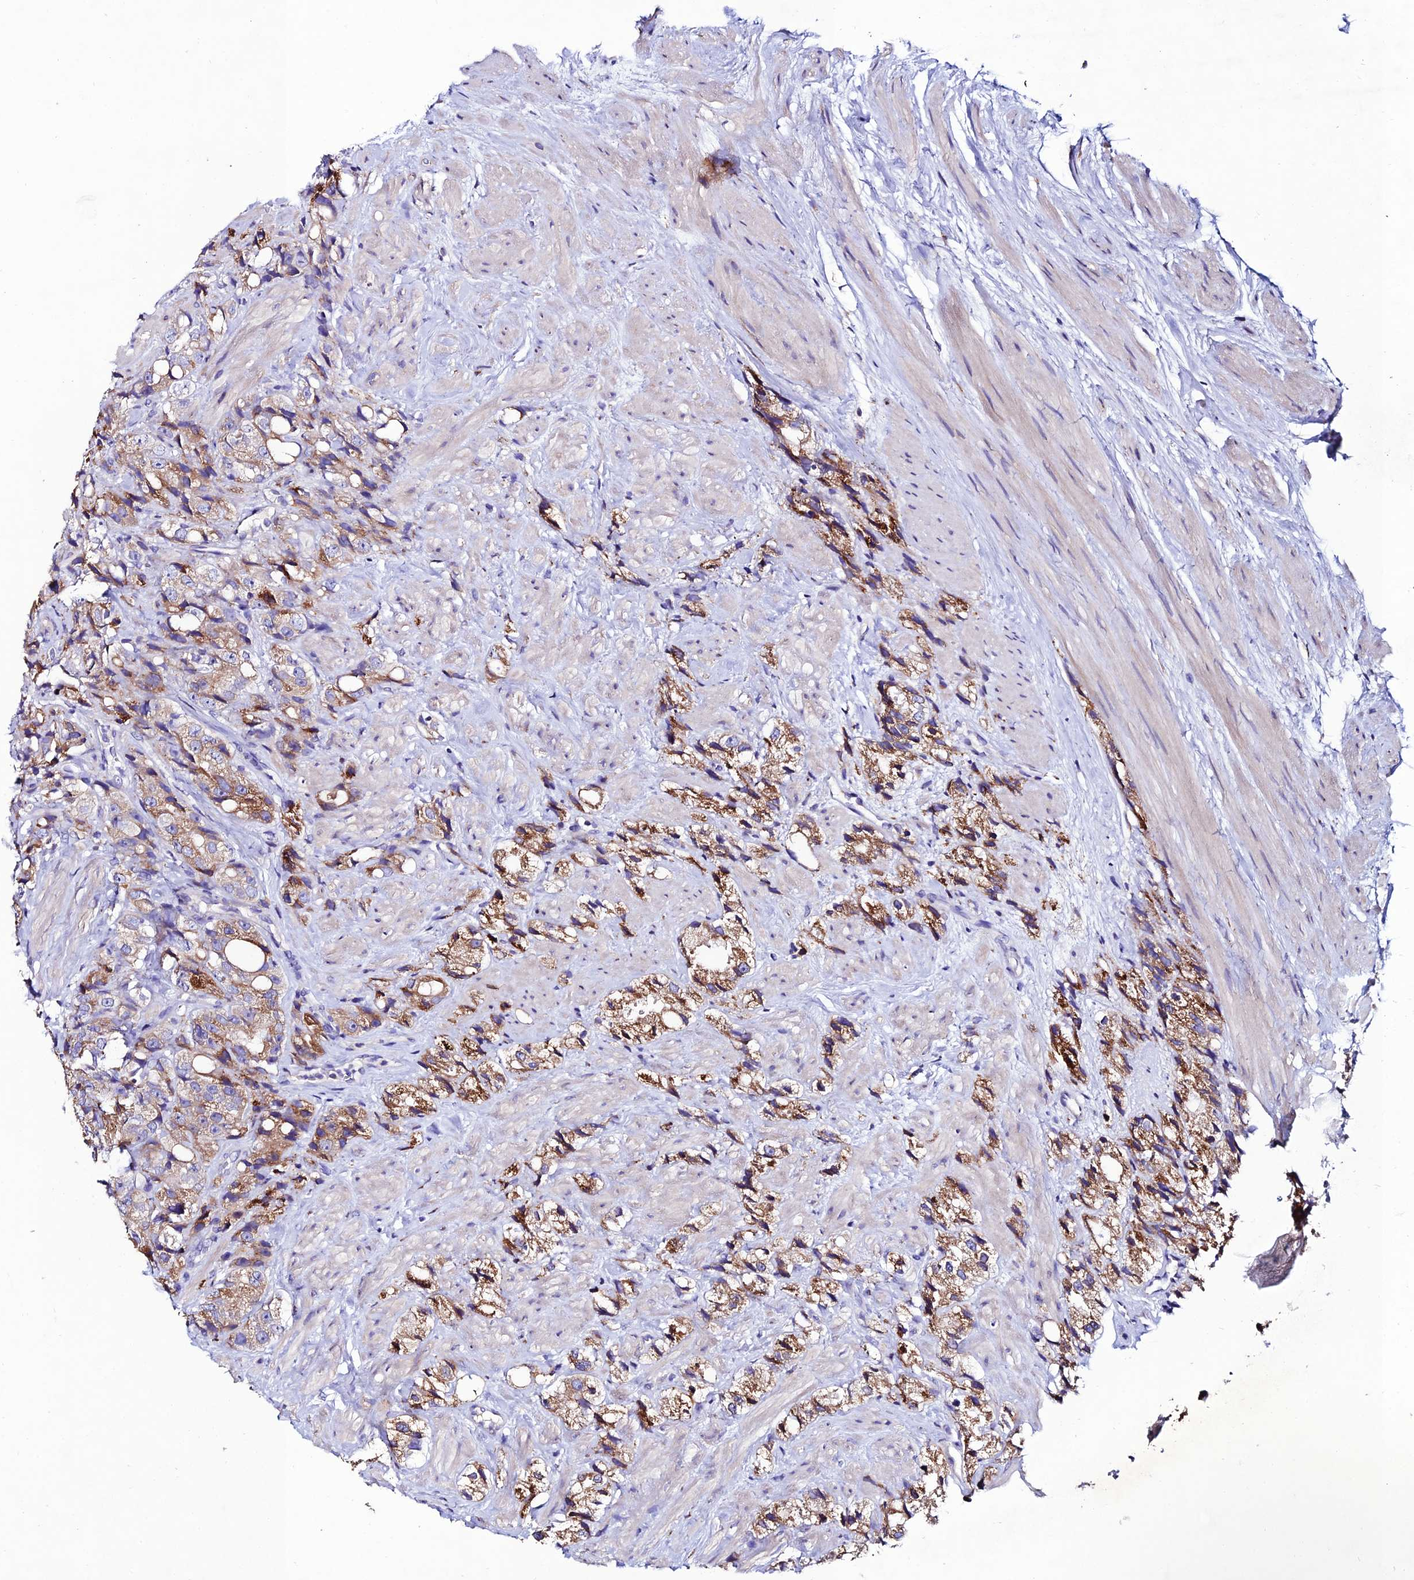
{"staining": {"intensity": "moderate", "quantity": ">75%", "location": "cytoplasmic/membranous"}, "tissue": "prostate cancer", "cell_type": "Tumor cells", "image_type": "cancer", "snomed": [{"axis": "morphology", "description": "Adenocarcinoma, NOS"}, {"axis": "topography", "description": "Prostate"}], "caption": "Protein expression analysis of prostate adenocarcinoma displays moderate cytoplasmic/membranous staining in about >75% of tumor cells.", "gene": "OR51Q1", "patient": {"sex": "male", "age": 79}}